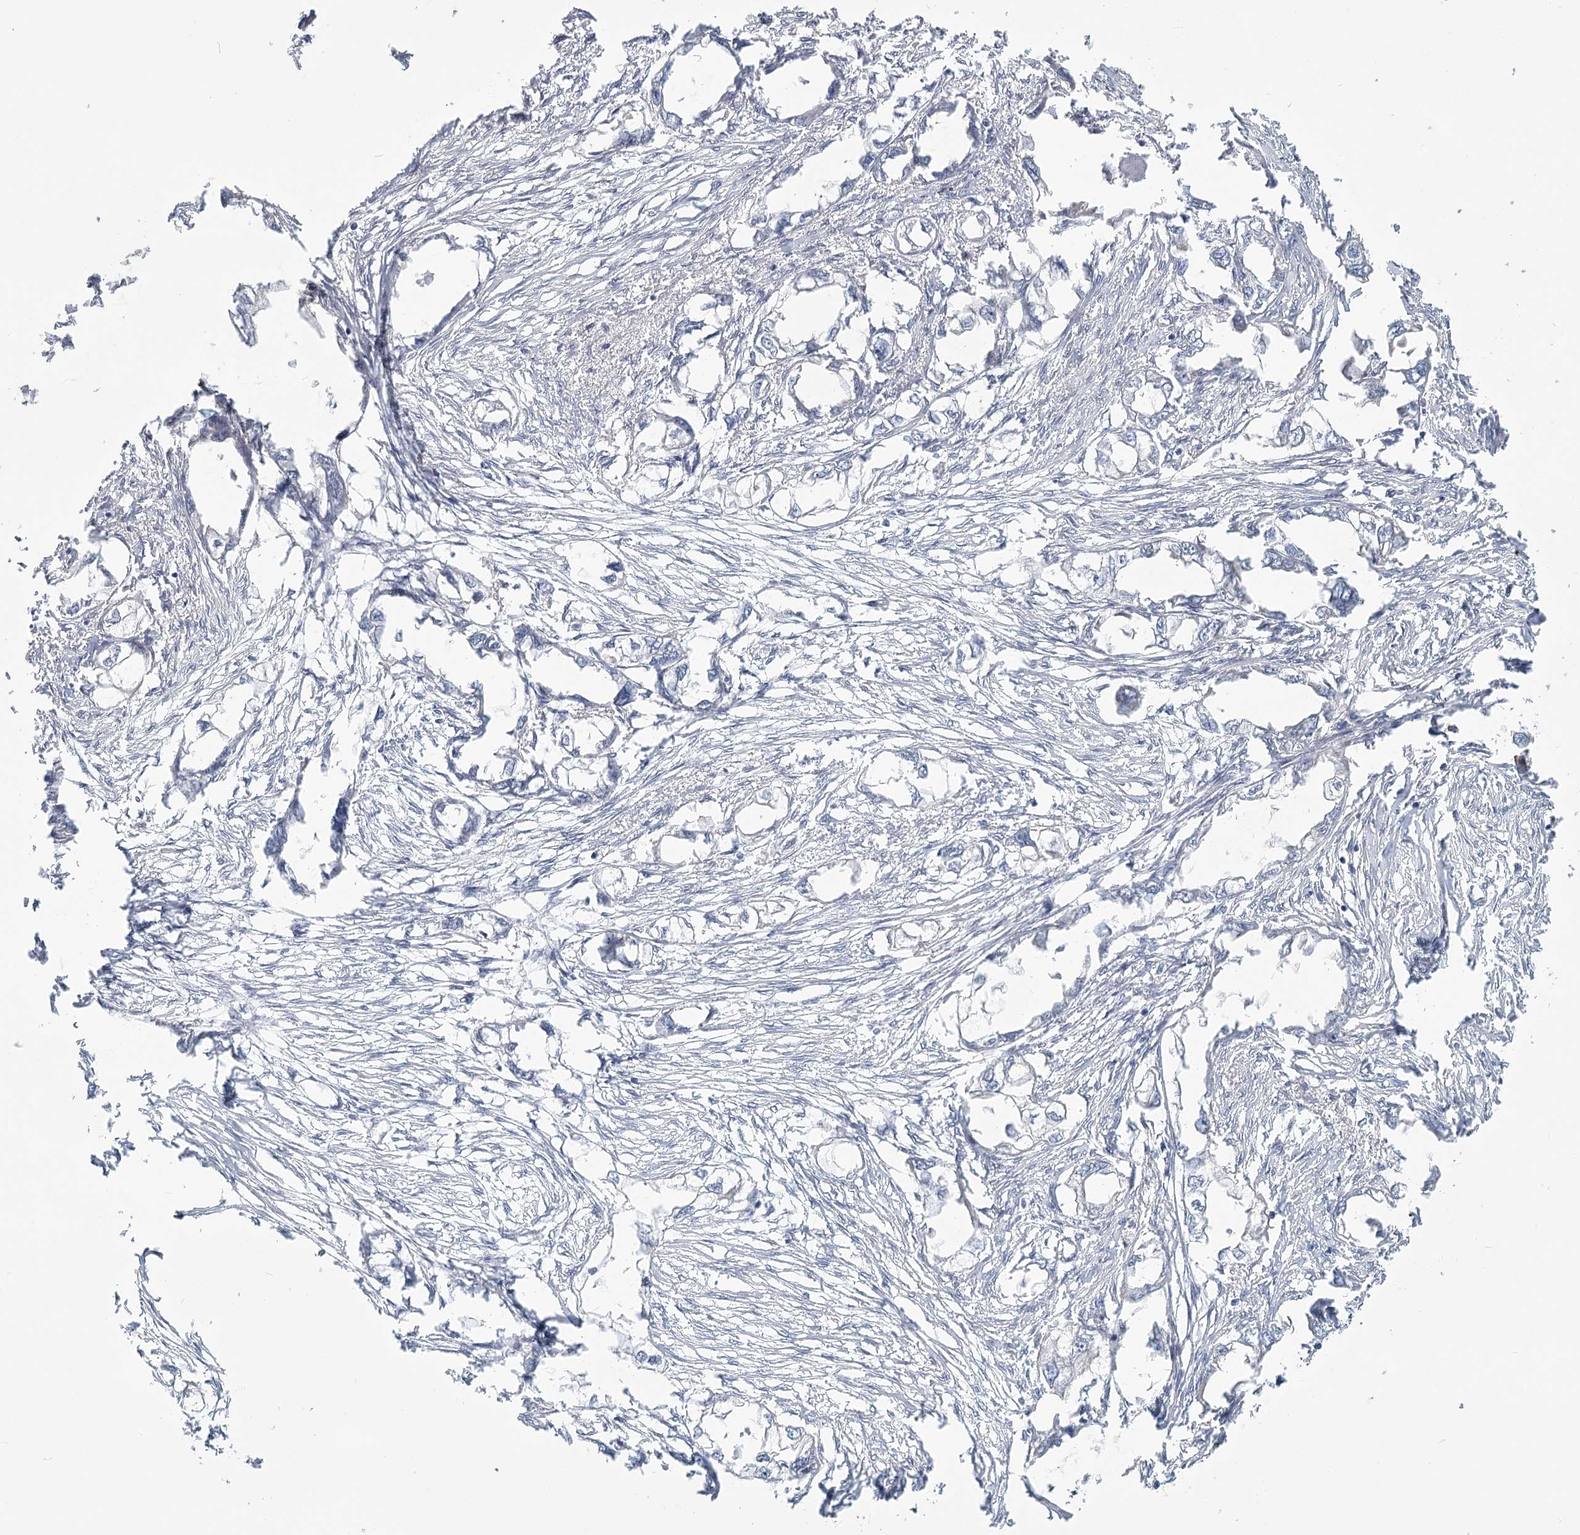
{"staining": {"intensity": "negative", "quantity": "none", "location": "none"}, "tissue": "endometrial cancer", "cell_type": "Tumor cells", "image_type": "cancer", "snomed": [{"axis": "morphology", "description": "Adenocarcinoma, NOS"}, {"axis": "morphology", "description": "Adenocarcinoma, metastatic, NOS"}, {"axis": "topography", "description": "Adipose tissue"}, {"axis": "topography", "description": "Endometrium"}], "caption": "Tumor cells are negative for brown protein staining in endometrial cancer.", "gene": "USP11", "patient": {"sex": "female", "age": 67}}